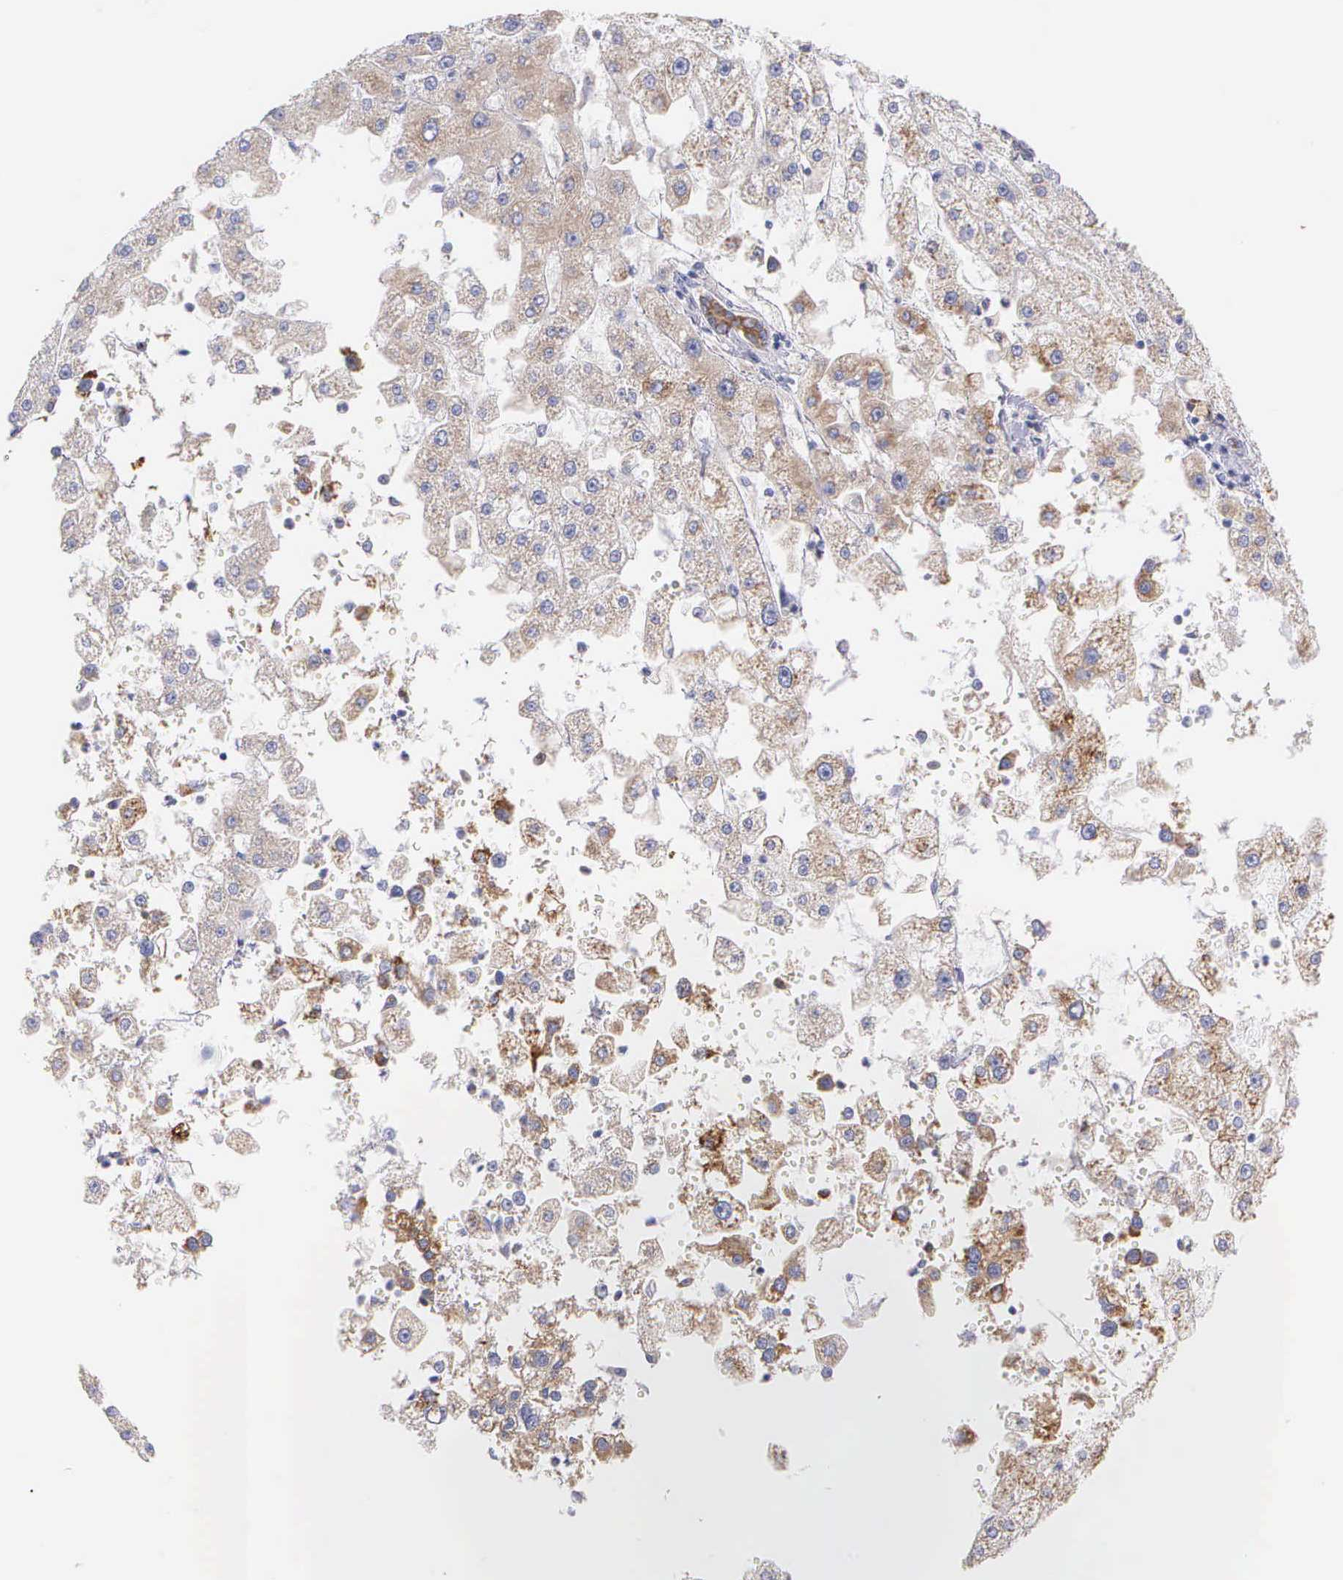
{"staining": {"intensity": "moderate", "quantity": ">75%", "location": "cytoplasmic/membranous"}, "tissue": "liver cancer", "cell_type": "Tumor cells", "image_type": "cancer", "snomed": [{"axis": "morphology", "description": "Carcinoma, Hepatocellular, NOS"}, {"axis": "topography", "description": "Liver"}], "caption": "IHC image of hepatocellular carcinoma (liver) stained for a protein (brown), which displays medium levels of moderate cytoplasmic/membranous positivity in about >75% of tumor cells.", "gene": "CKAP4", "patient": {"sex": "female", "age": 85}}